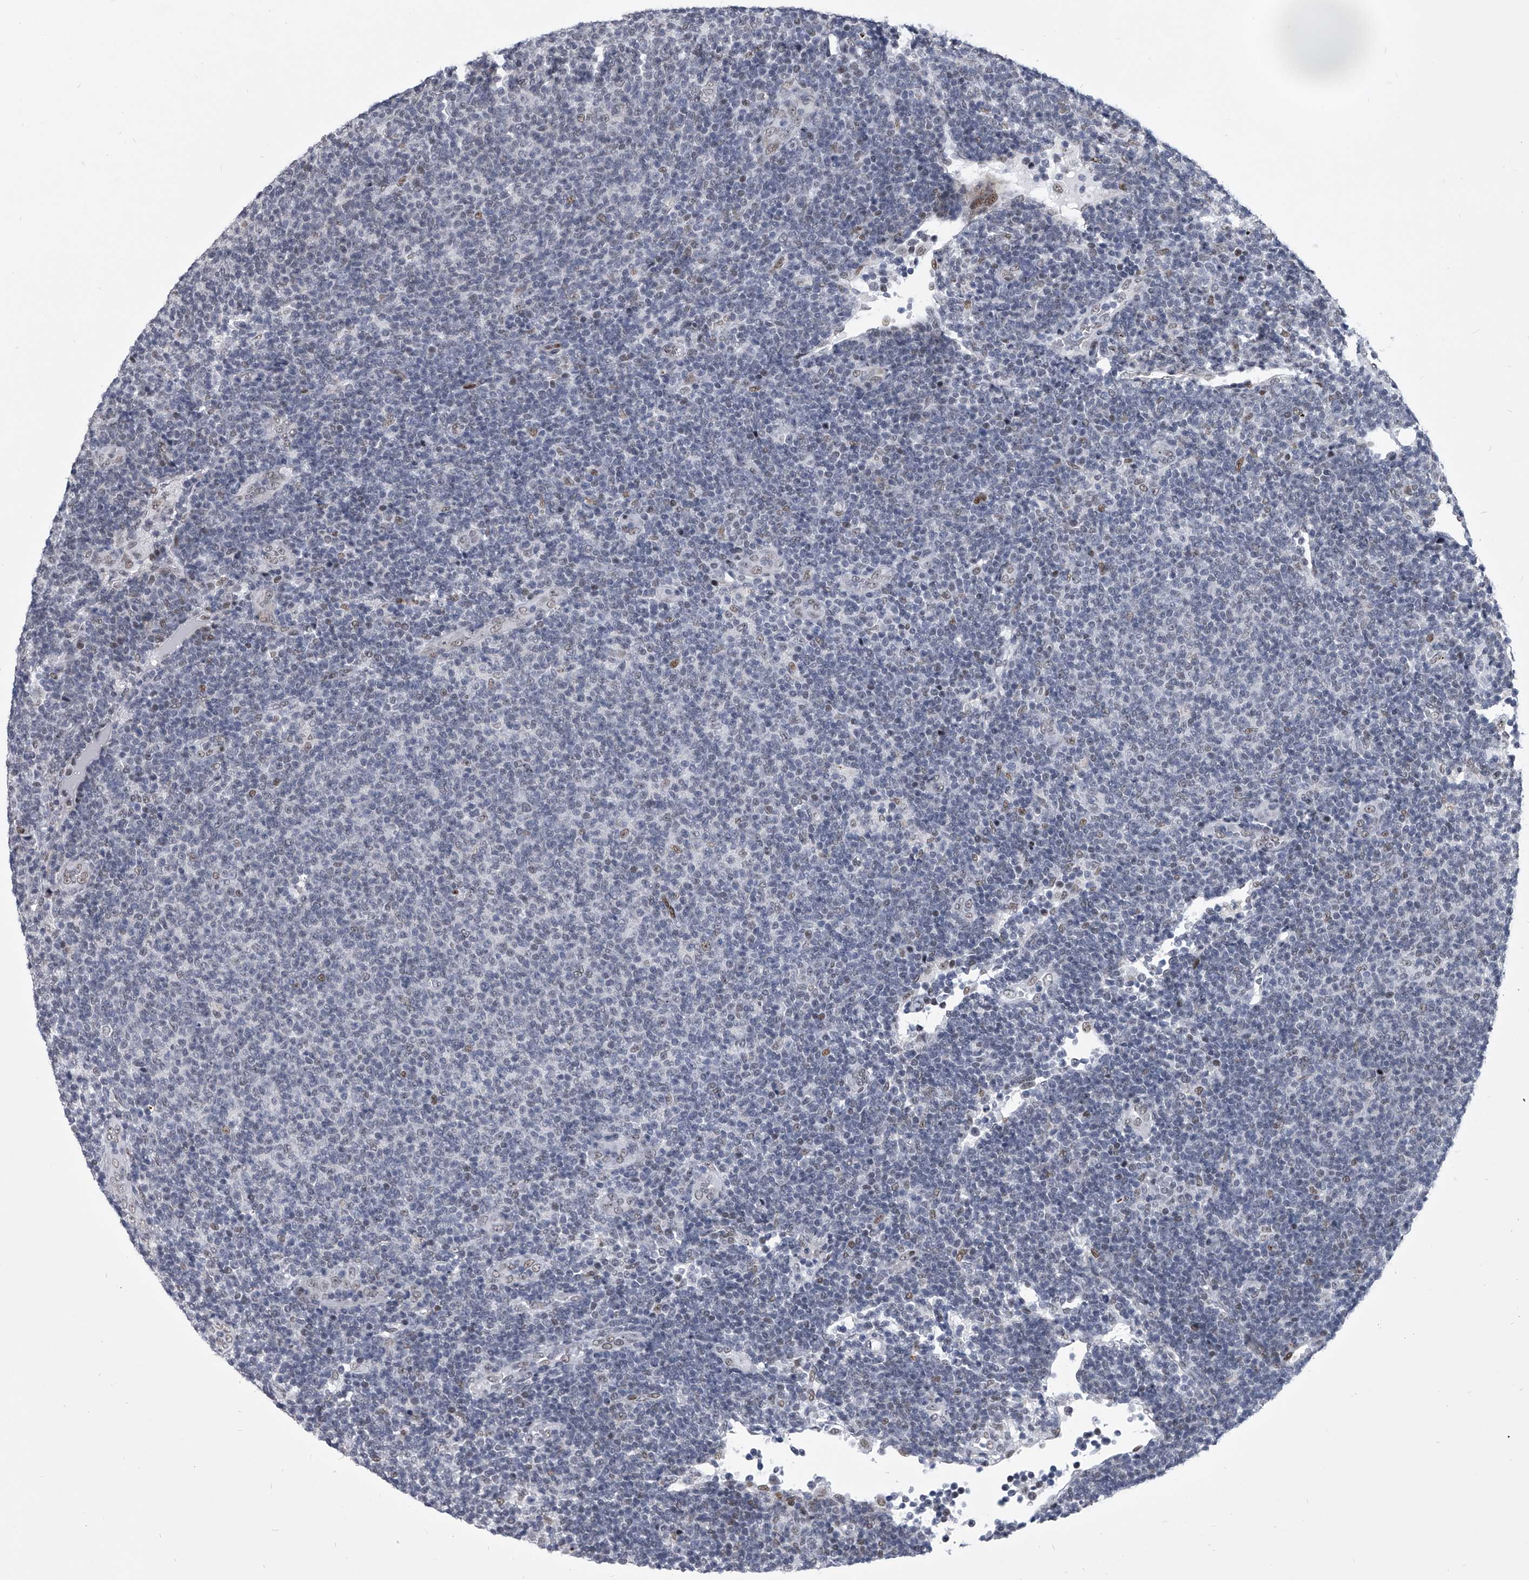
{"staining": {"intensity": "negative", "quantity": "none", "location": "none"}, "tissue": "lymphoma", "cell_type": "Tumor cells", "image_type": "cancer", "snomed": [{"axis": "morphology", "description": "Malignant lymphoma, non-Hodgkin's type, Low grade"}, {"axis": "topography", "description": "Lymph node"}], "caption": "Tumor cells show no significant staining in lymphoma.", "gene": "CMTR1", "patient": {"sex": "male", "age": 66}}